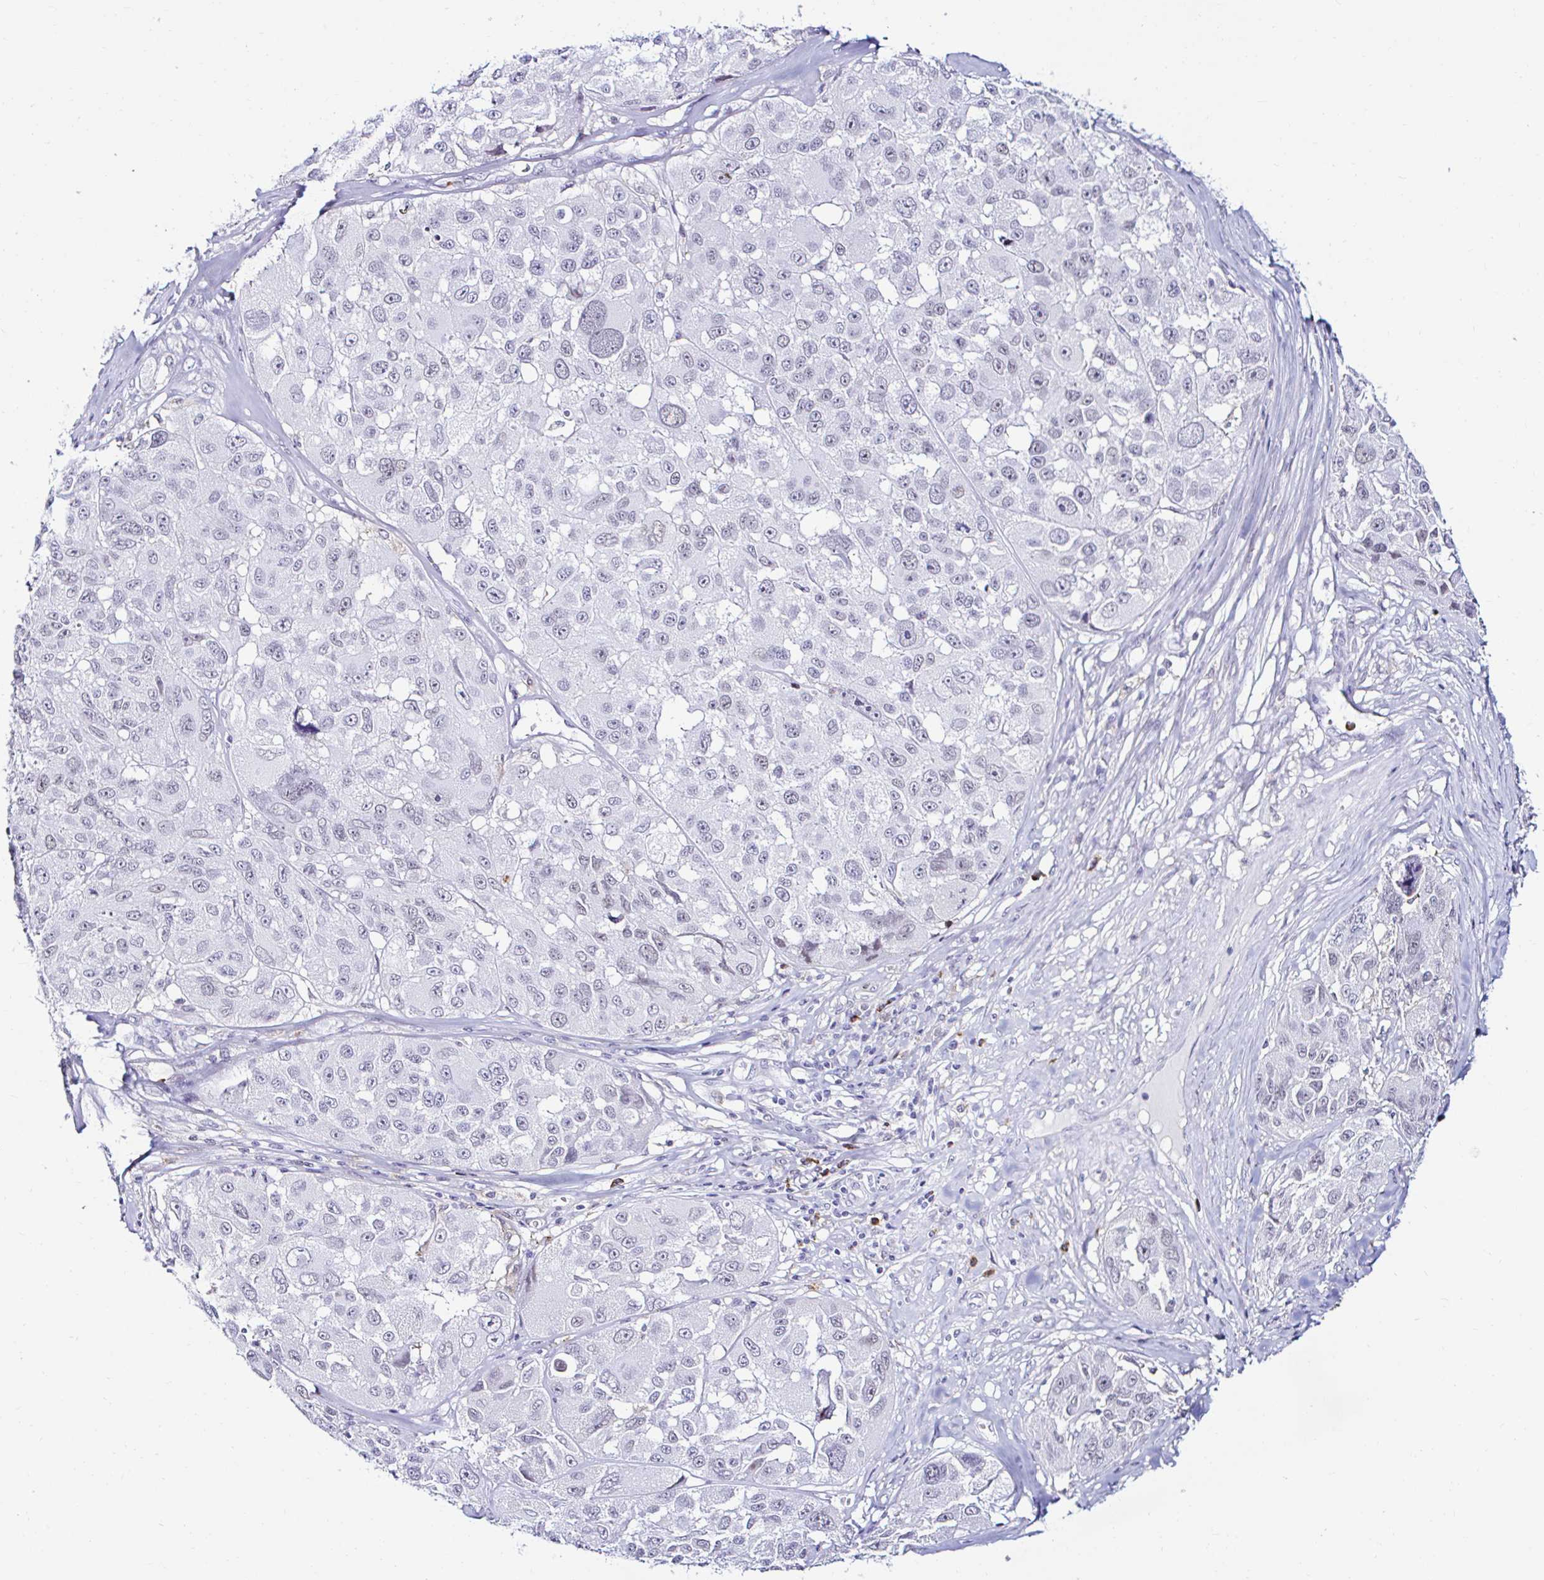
{"staining": {"intensity": "negative", "quantity": "none", "location": "none"}, "tissue": "melanoma", "cell_type": "Tumor cells", "image_type": "cancer", "snomed": [{"axis": "morphology", "description": "Malignant melanoma, NOS"}, {"axis": "topography", "description": "Skin"}], "caption": "Human malignant melanoma stained for a protein using immunohistochemistry (IHC) displays no positivity in tumor cells.", "gene": "CYBB", "patient": {"sex": "female", "age": 66}}